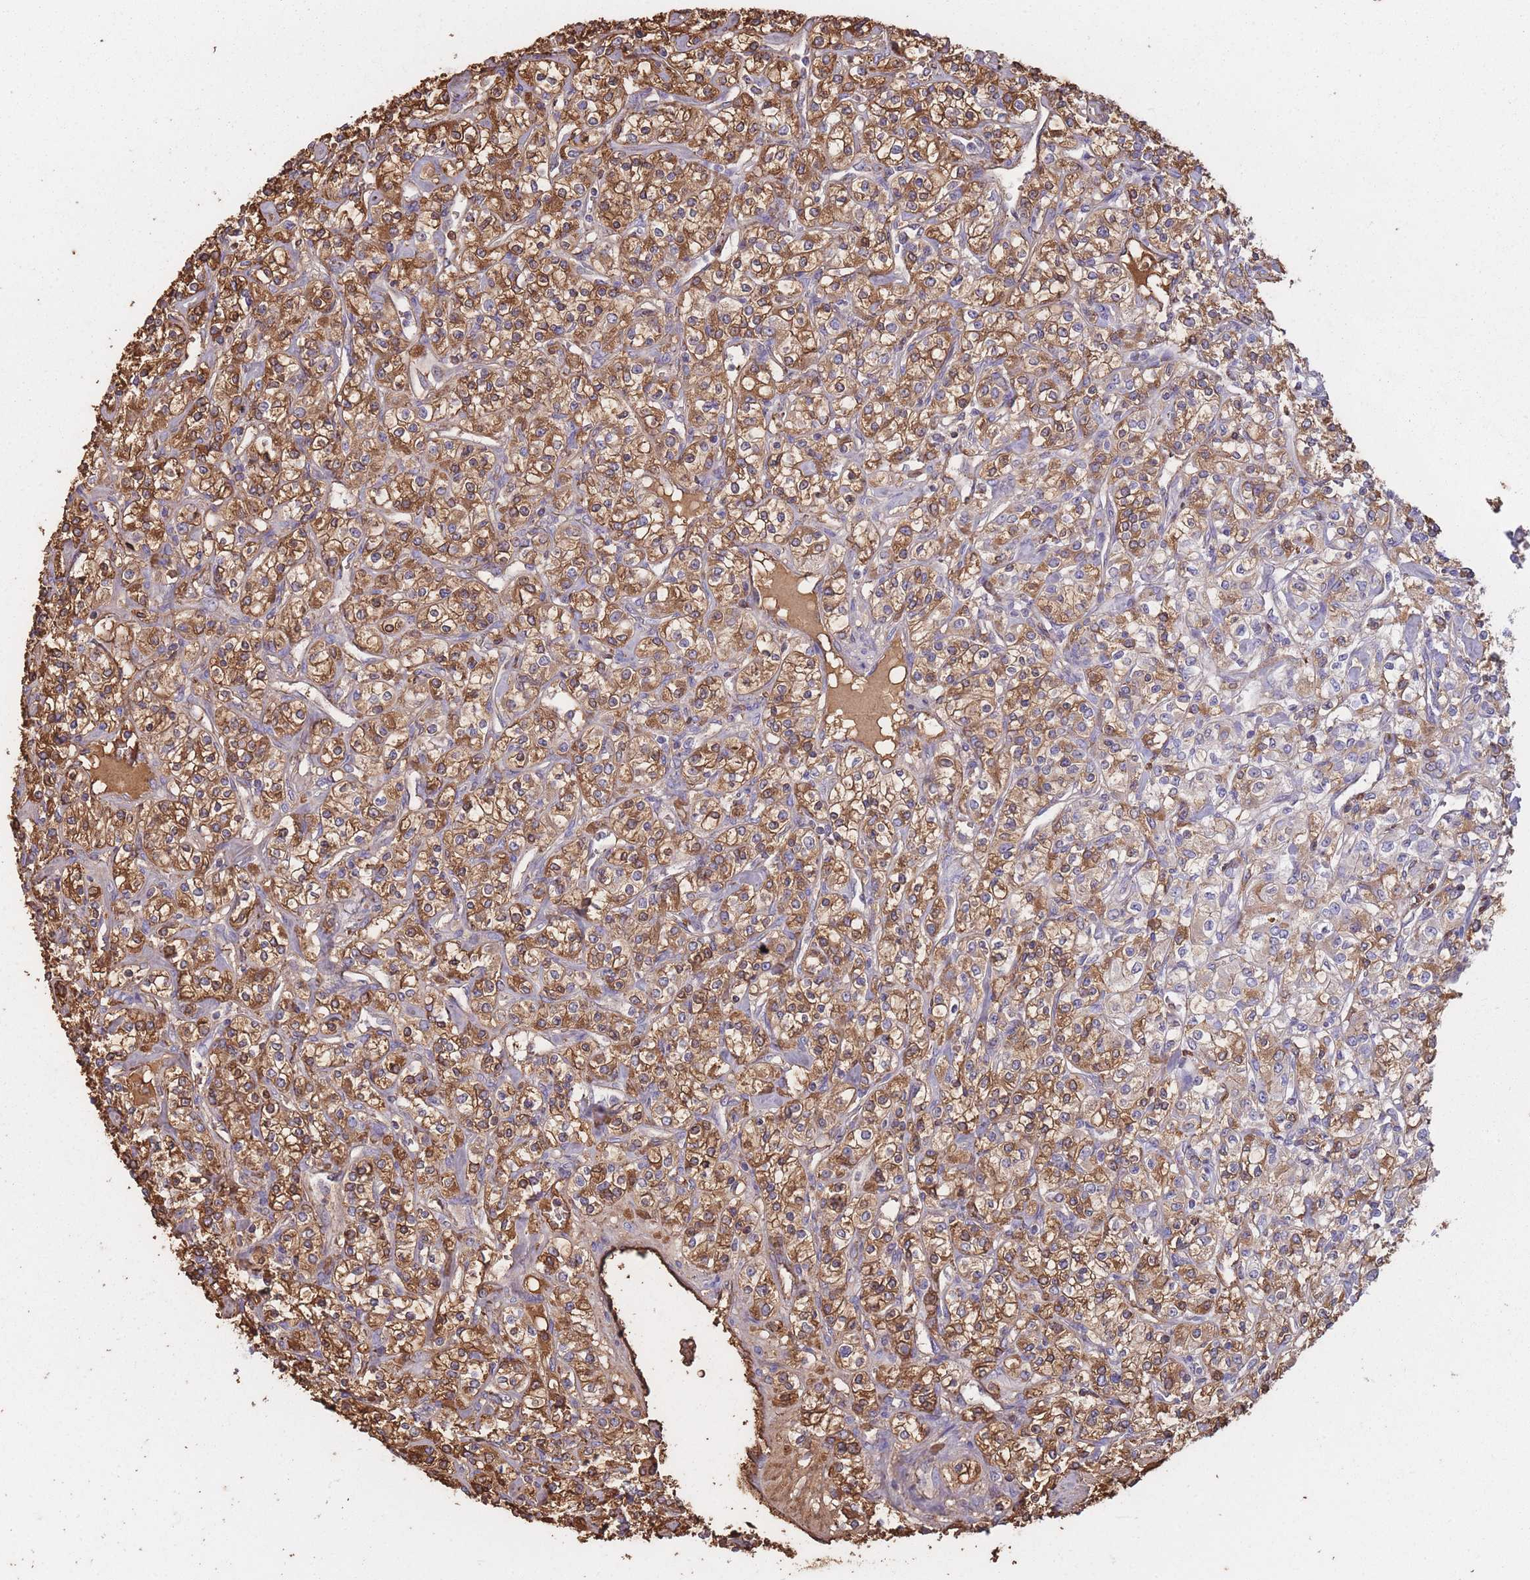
{"staining": {"intensity": "moderate", "quantity": ">75%", "location": "cytoplasmic/membranous"}, "tissue": "renal cancer", "cell_type": "Tumor cells", "image_type": "cancer", "snomed": [{"axis": "morphology", "description": "Adenocarcinoma, NOS"}, {"axis": "topography", "description": "Kidney"}], "caption": "DAB (3,3'-diaminobenzidine) immunohistochemical staining of renal cancer reveals moderate cytoplasmic/membranous protein expression in approximately >75% of tumor cells.", "gene": "KAT2A", "patient": {"sex": "male", "age": 77}}